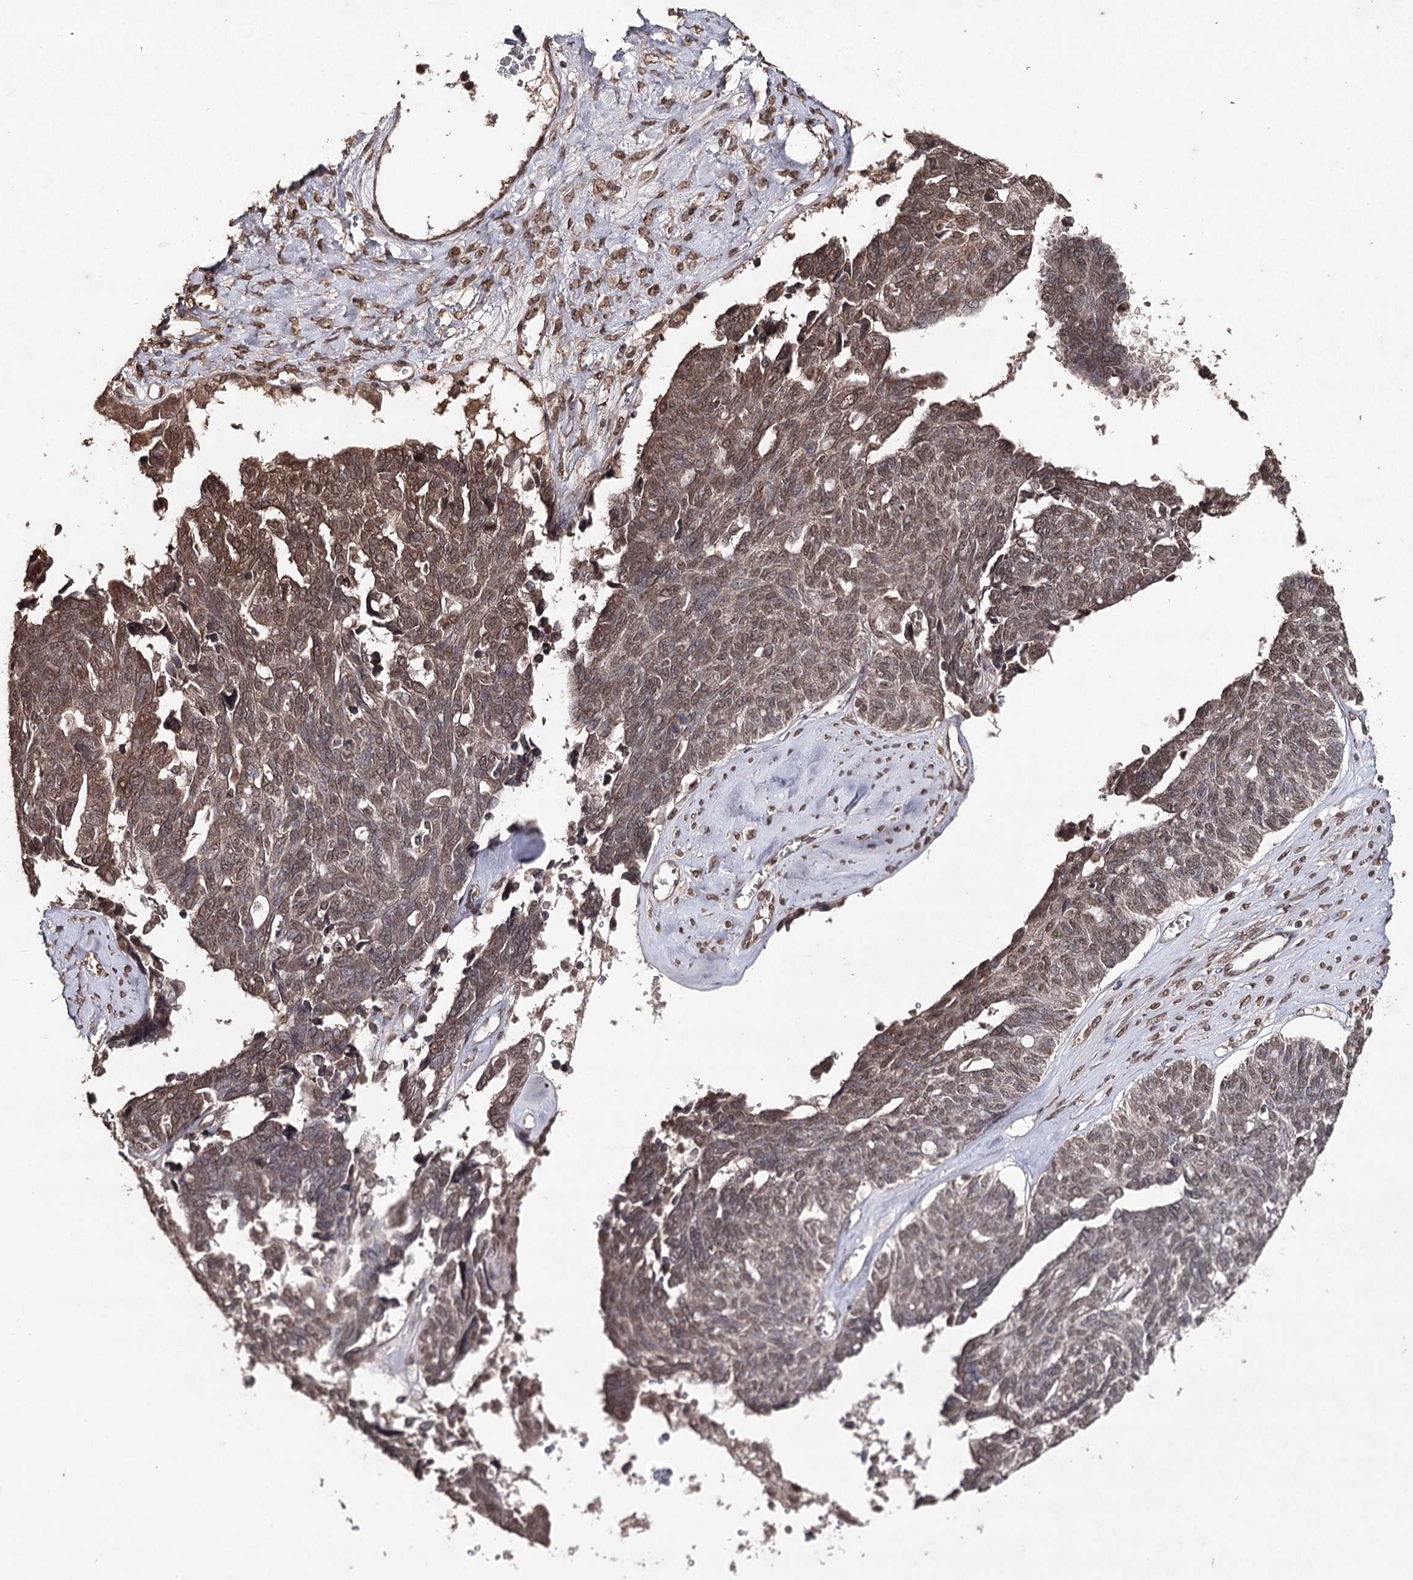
{"staining": {"intensity": "moderate", "quantity": ">75%", "location": "nuclear"}, "tissue": "ovarian cancer", "cell_type": "Tumor cells", "image_type": "cancer", "snomed": [{"axis": "morphology", "description": "Cystadenocarcinoma, serous, NOS"}, {"axis": "topography", "description": "Ovary"}], "caption": "Serous cystadenocarcinoma (ovarian) stained for a protein displays moderate nuclear positivity in tumor cells.", "gene": "ATG14", "patient": {"sex": "female", "age": 79}}